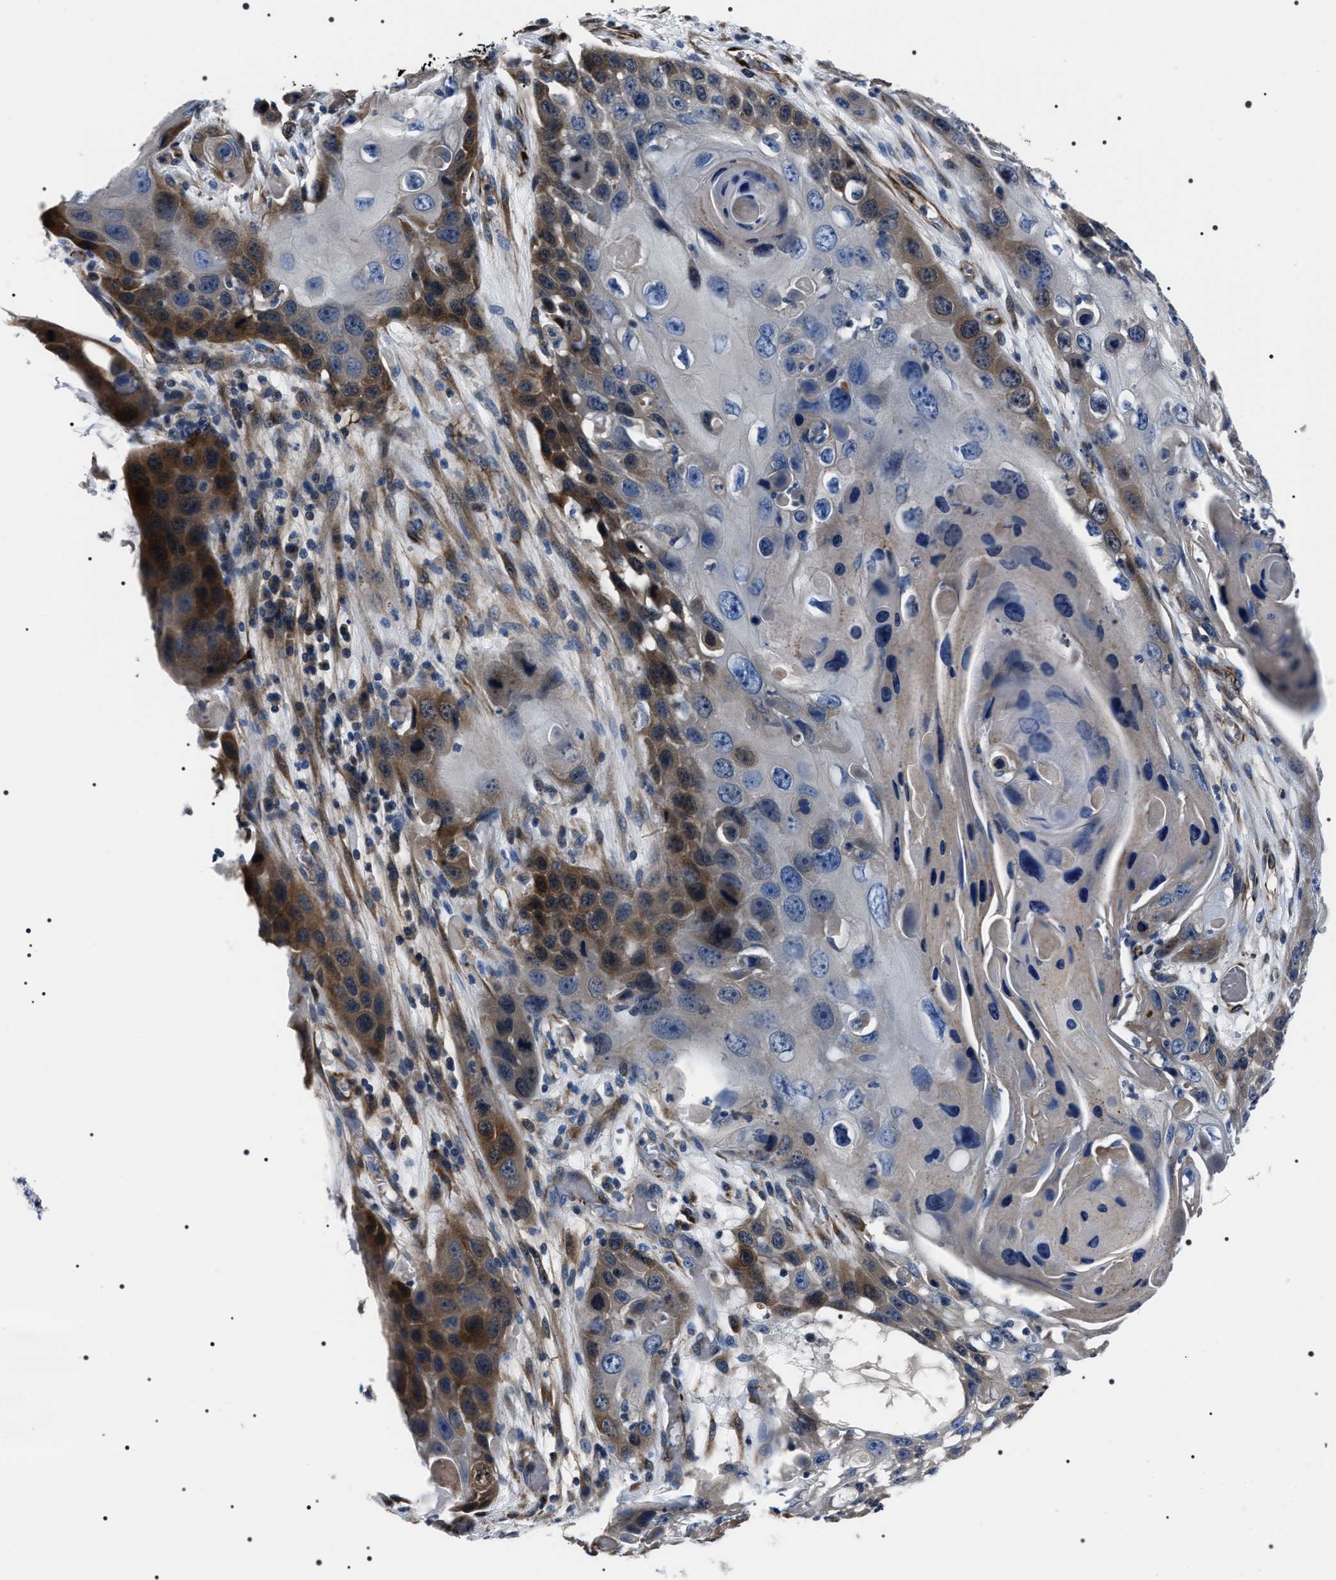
{"staining": {"intensity": "strong", "quantity": "<25%", "location": "cytoplasmic/membranous"}, "tissue": "skin cancer", "cell_type": "Tumor cells", "image_type": "cancer", "snomed": [{"axis": "morphology", "description": "Squamous cell carcinoma, NOS"}, {"axis": "topography", "description": "Skin"}], "caption": "DAB immunohistochemical staining of human skin cancer exhibits strong cytoplasmic/membranous protein positivity in about <25% of tumor cells.", "gene": "BAG2", "patient": {"sex": "male", "age": 55}}